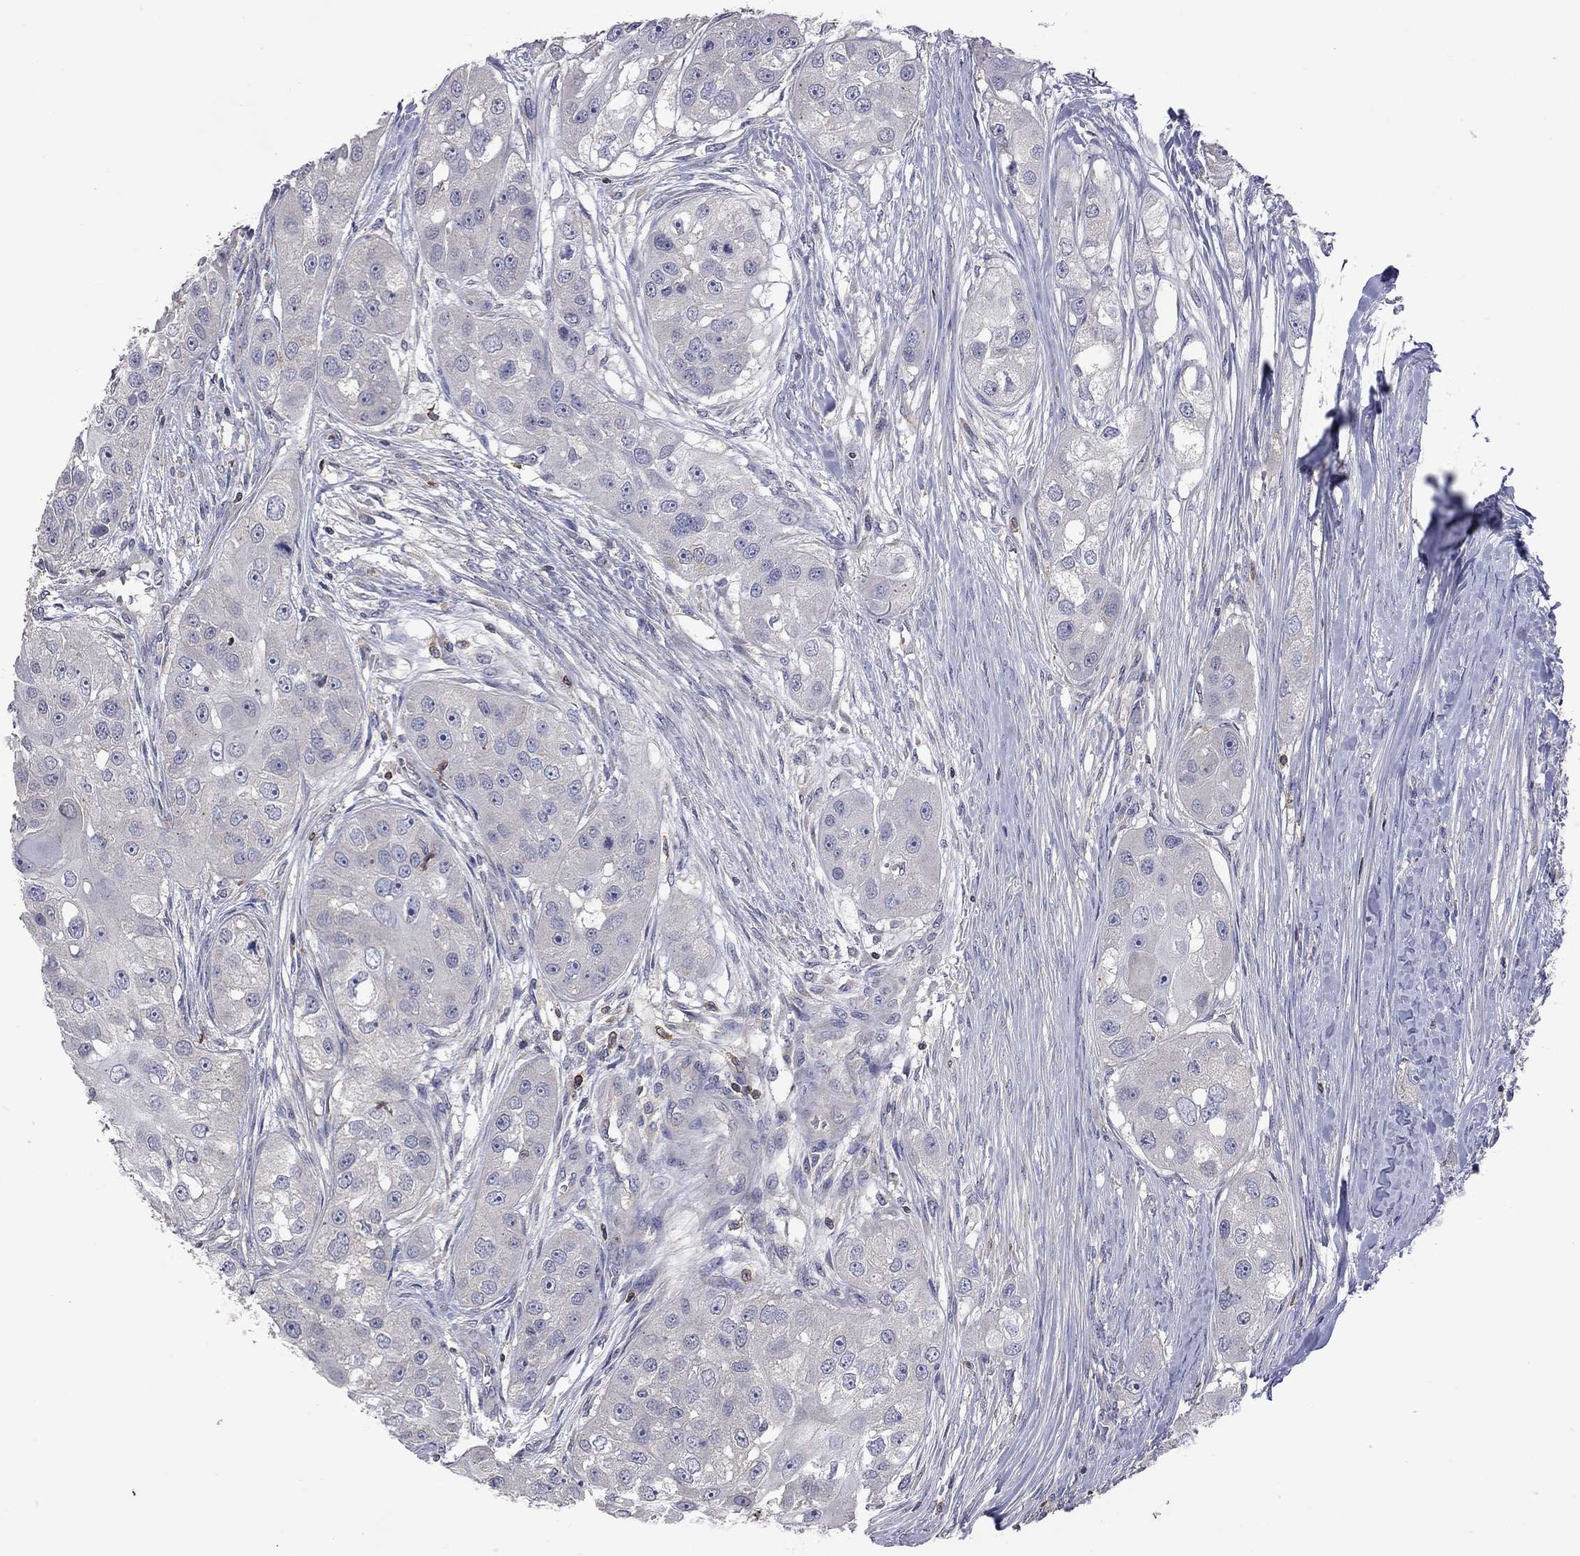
{"staining": {"intensity": "negative", "quantity": "none", "location": "none"}, "tissue": "head and neck cancer", "cell_type": "Tumor cells", "image_type": "cancer", "snomed": [{"axis": "morphology", "description": "Normal tissue, NOS"}, {"axis": "morphology", "description": "Squamous cell carcinoma, NOS"}, {"axis": "topography", "description": "Skeletal muscle"}, {"axis": "topography", "description": "Head-Neck"}], "caption": "An image of human head and neck squamous cell carcinoma is negative for staining in tumor cells.", "gene": "IPCEF1", "patient": {"sex": "male", "age": 51}}